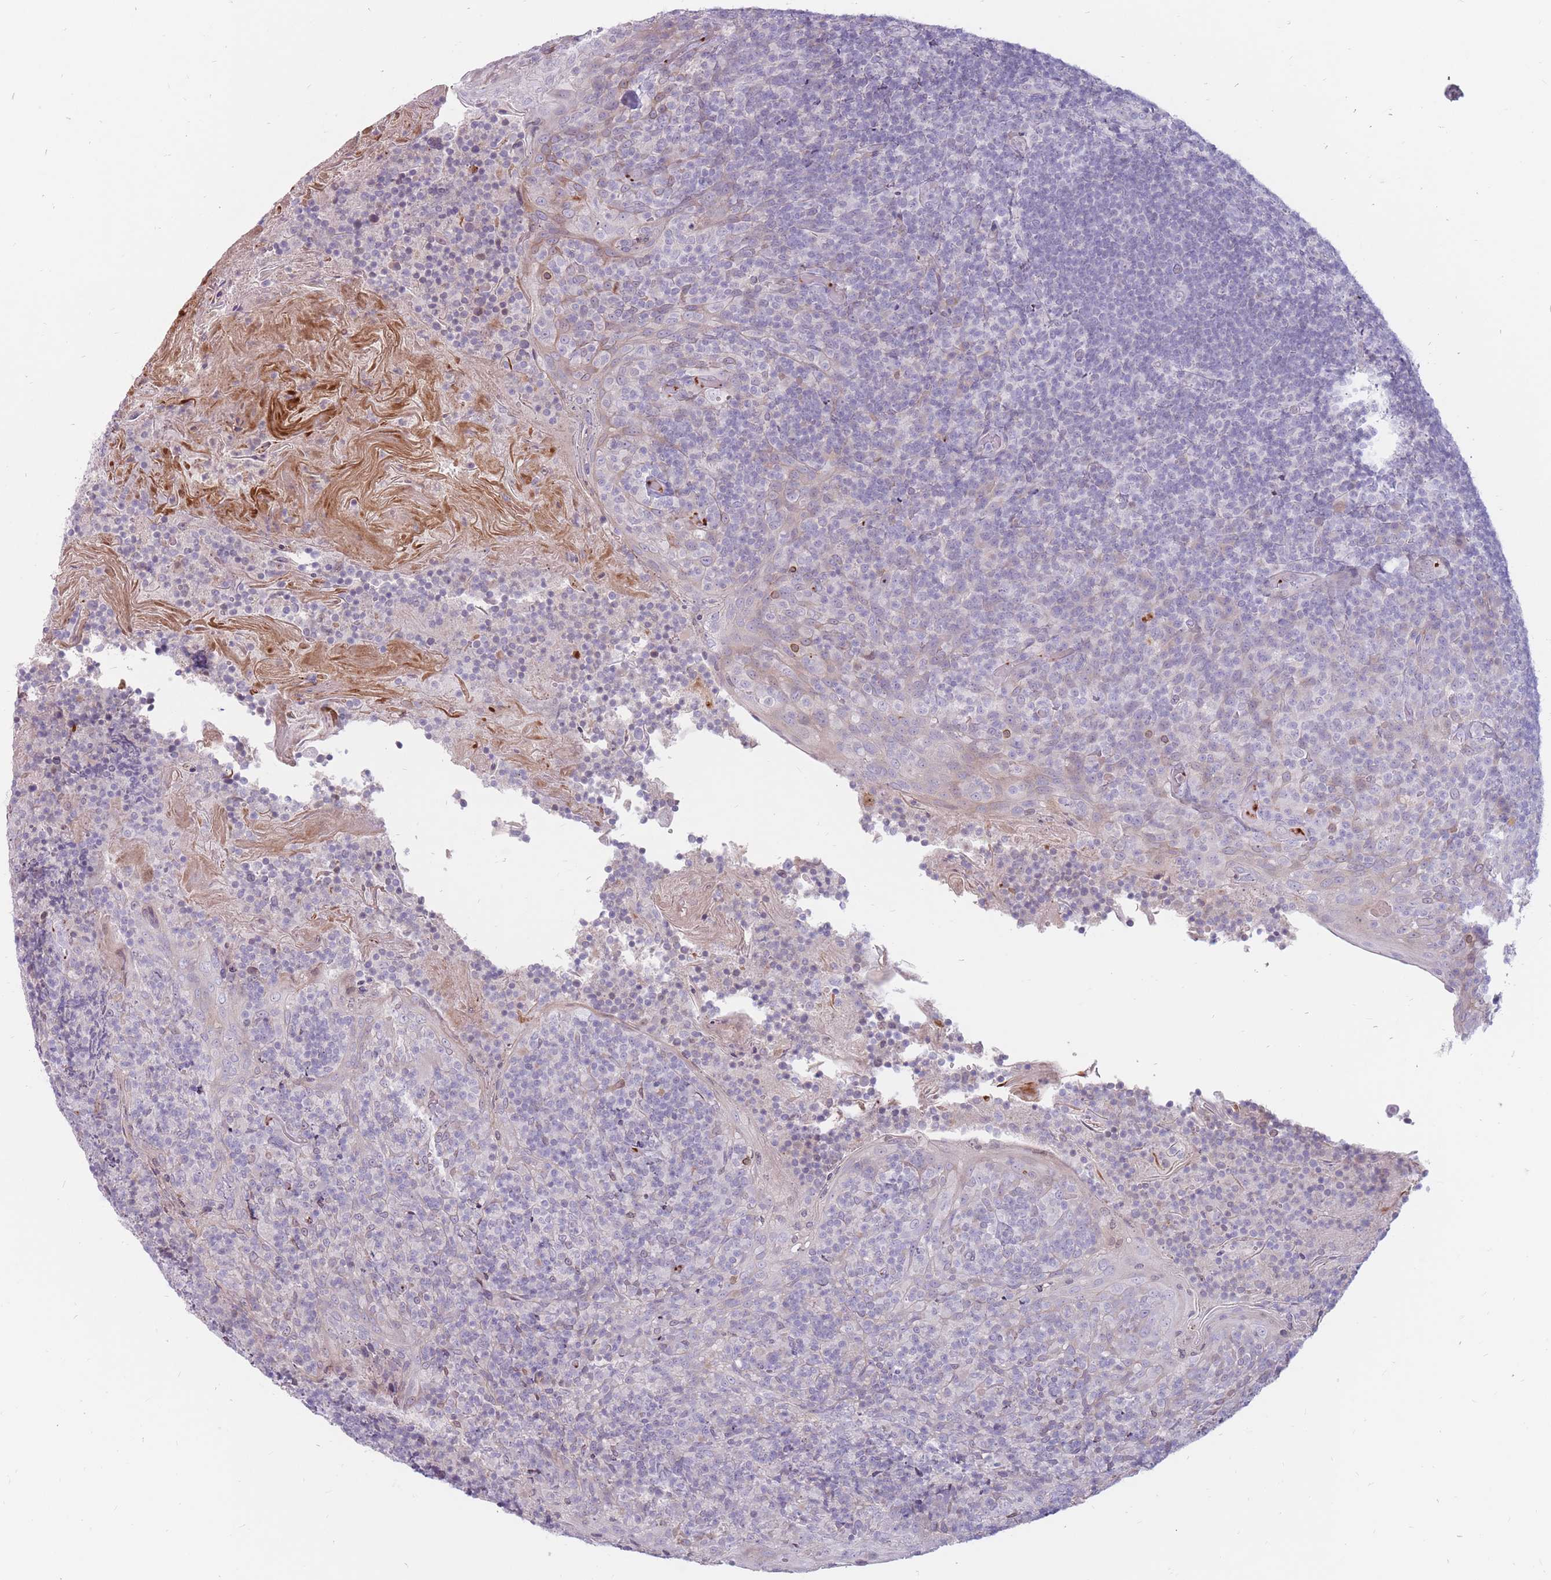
{"staining": {"intensity": "negative", "quantity": "none", "location": "none"}, "tissue": "tonsil", "cell_type": "Germinal center cells", "image_type": "normal", "snomed": [{"axis": "morphology", "description": "Normal tissue, NOS"}, {"axis": "topography", "description": "Tonsil"}], "caption": "DAB (3,3'-diaminobenzidine) immunohistochemical staining of normal tonsil shows no significant positivity in germinal center cells.", "gene": "PTGDR", "patient": {"sex": "female", "age": 10}}